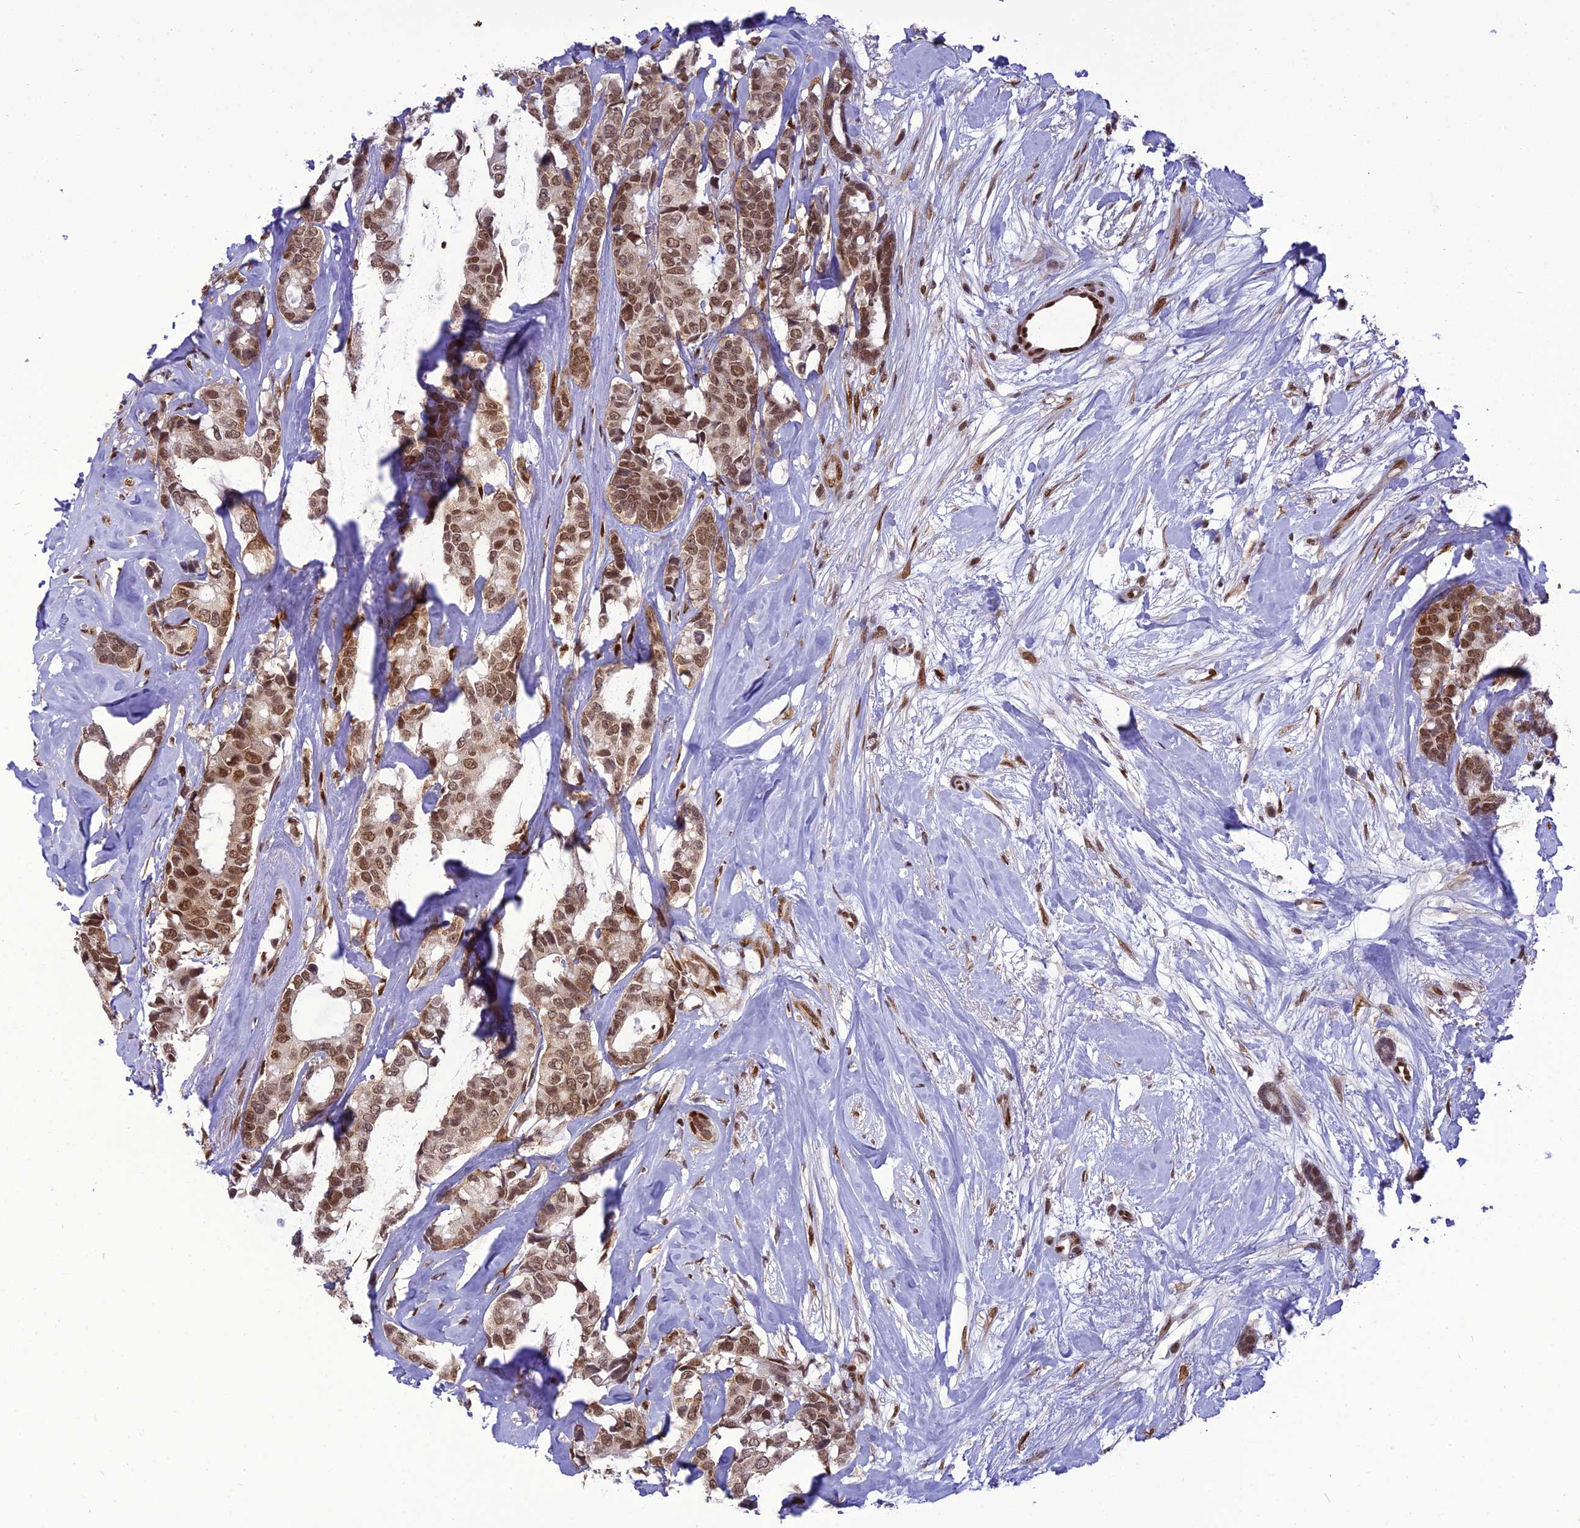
{"staining": {"intensity": "moderate", "quantity": ">75%", "location": "nuclear"}, "tissue": "breast cancer", "cell_type": "Tumor cells", "image_type": "cancer", "snomed": [{"axis": "morphology", "description": "Duct carcinoma"}, {"axis": "topography", "description": "Breast"}], "caption": "DAB immunohistochemical staining of human breast cancer (invasive ductal carcinoma) demonstrates moderate nuclear protein expression in about >75% of tumor cells. The protein of interest is stained brown, and the nuclei are stained in blue (DAB IHC with brightfield microscopy, high magnification).", "gene": "DDX1", "patient": {"sex": "female", "age": 87}}